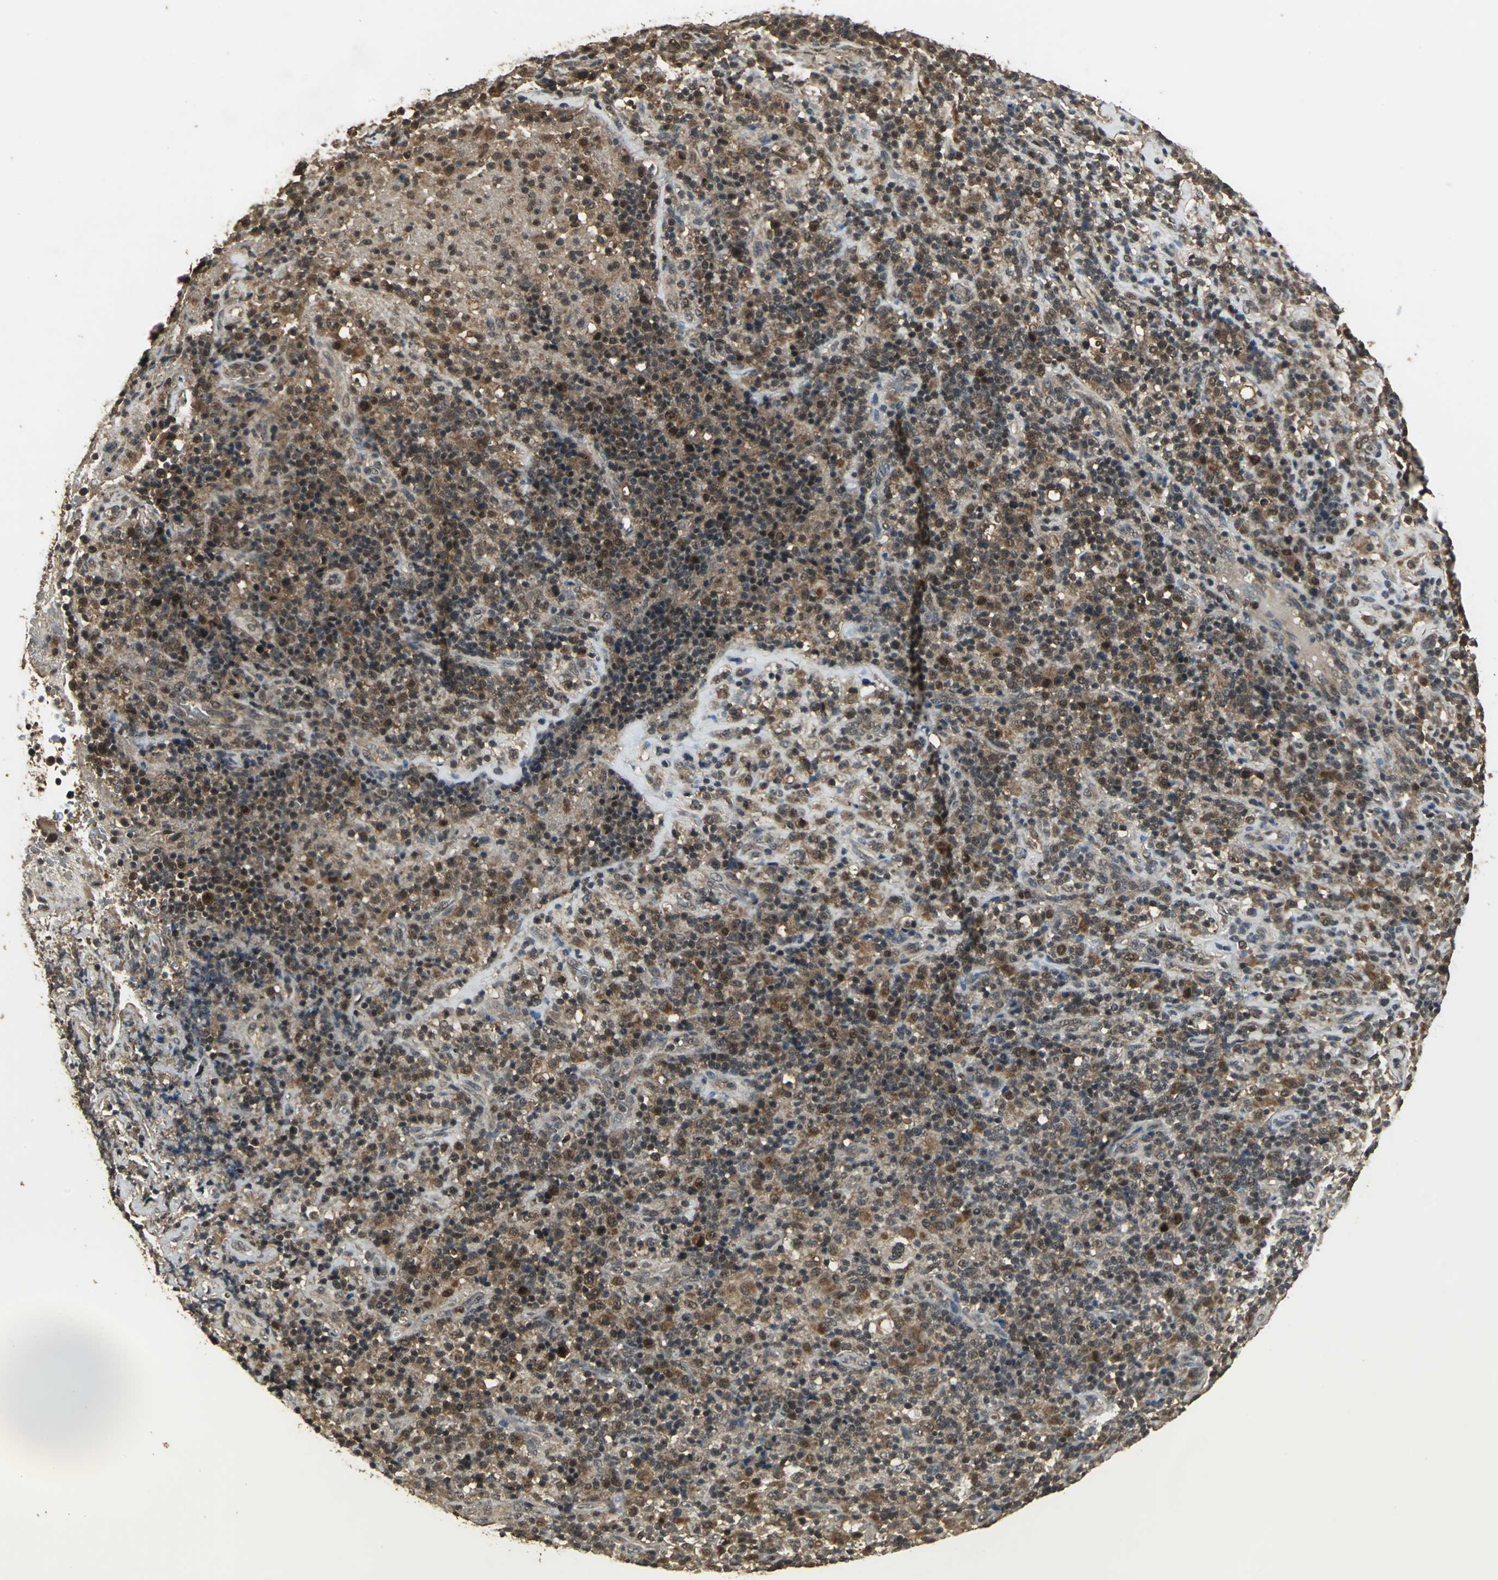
{"staining": {"intensity": "strong", "quantity": "25%-75%", "location": "cytoplasmic/membranous"}, "tissue": "lymphoma", "cell_type": "Tumor cells", "image_type": "cancer", "snomed": [{"axis": "morphology", "description": "Hodgkin's disease, NOS"}, {"axis": "topography", "description": "Lymph node"}], "caption": "Hodgkin's disease stained with DAB IHC demonstrates high levels of strong cytoplasmic/membranous expression in approximately 25%-75% of tumor cells.", "gene": "UCHL5", "patient": {"sex": "male", "age": 65}}